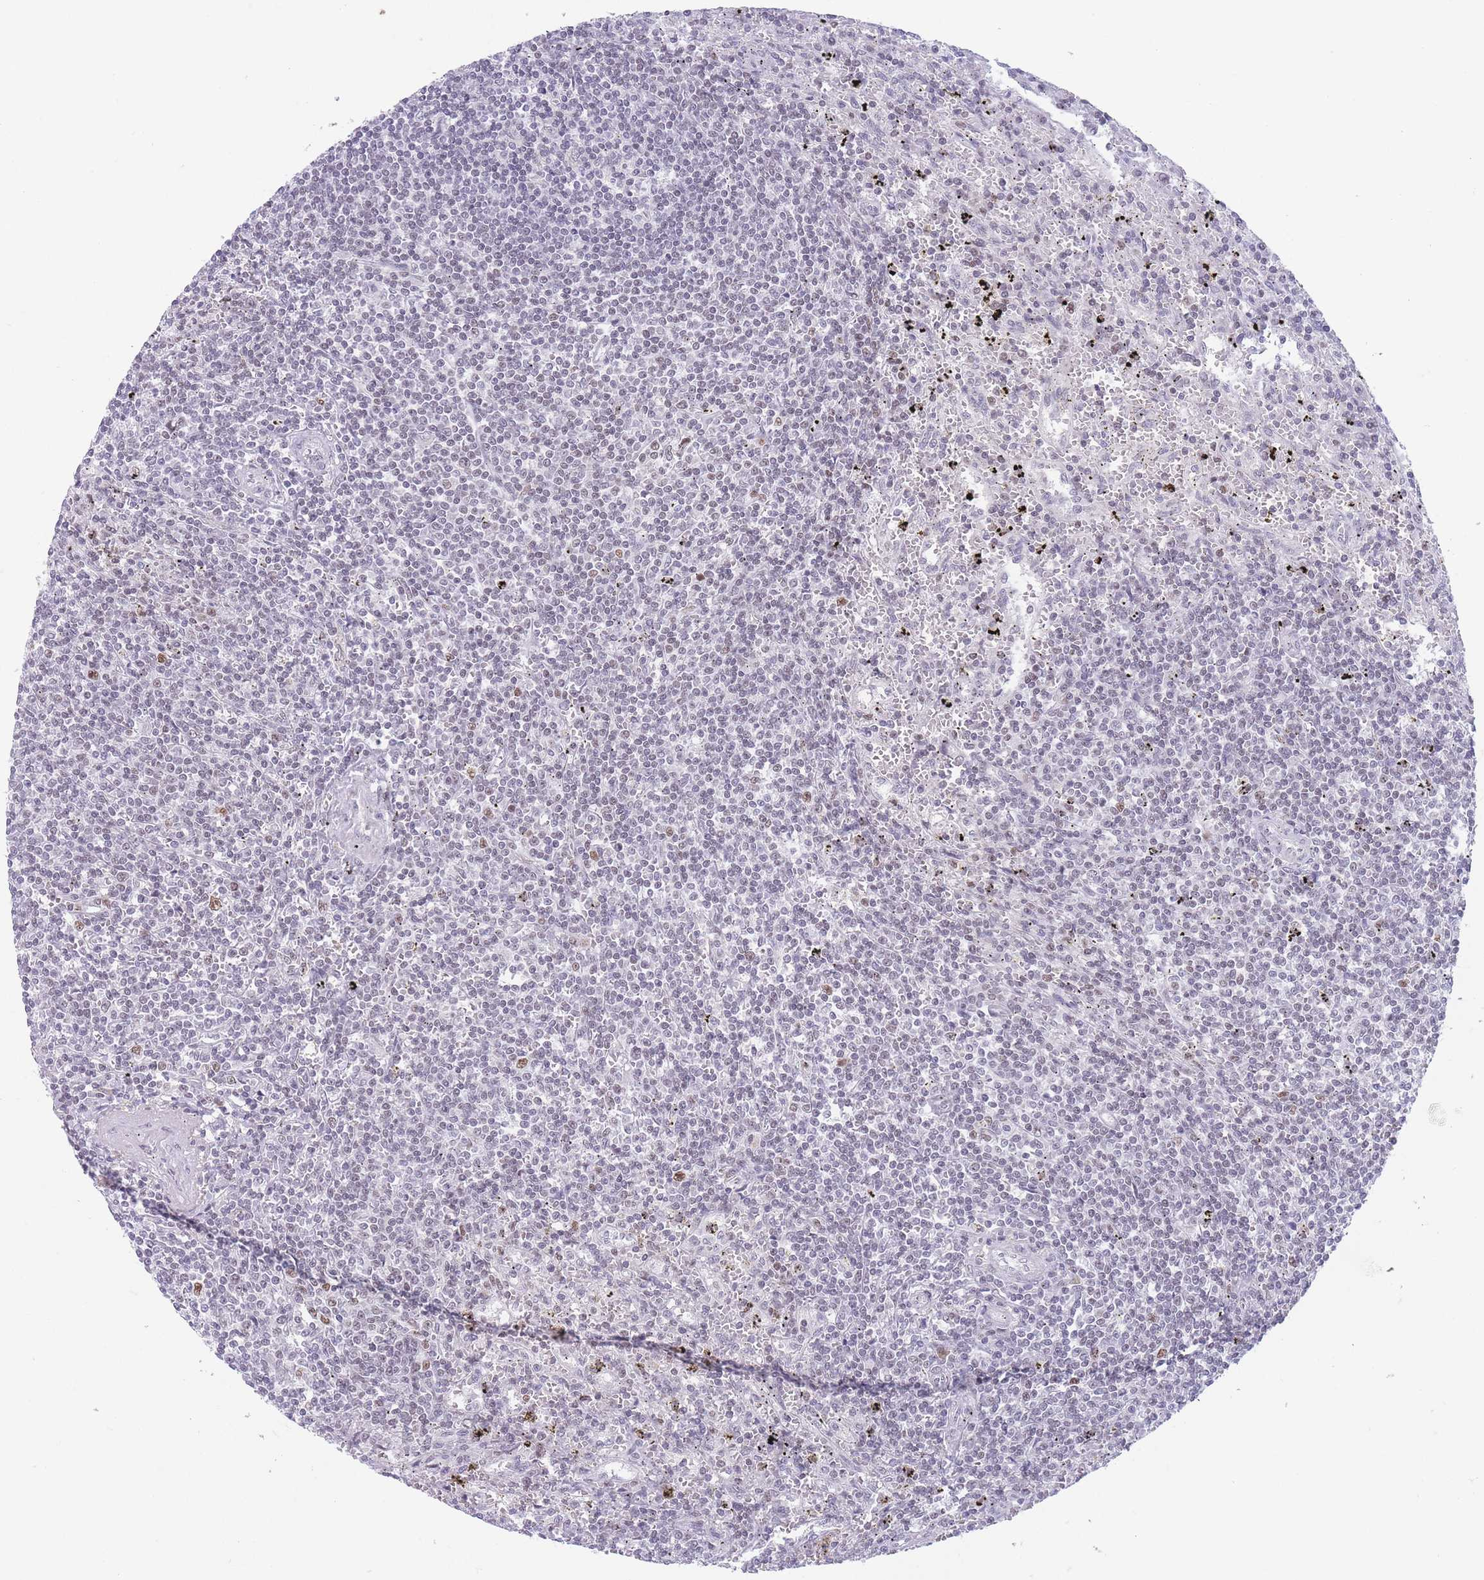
{"staining": {"intensity": "negative", "quantity": "none", "location": "none"}, "tissue": "lymphoma", "cell_type": "Tumor cells", "image_type": "cancer", "snomed": [{"axis": "morphology", "description": "Malignant lymphoma, non-Hodgkin's type, Low grade"}, {"axis": "topography", "description": "Spleen"}], "caption": "IHC of human lymphoma exhibits no staining in tumor cells. (Brightfield microscopy of DAB immunohistochemistry (IHC) at high magnification).", "gene": "ARID3B", "patient": {"sex": "male", "age": 76}}